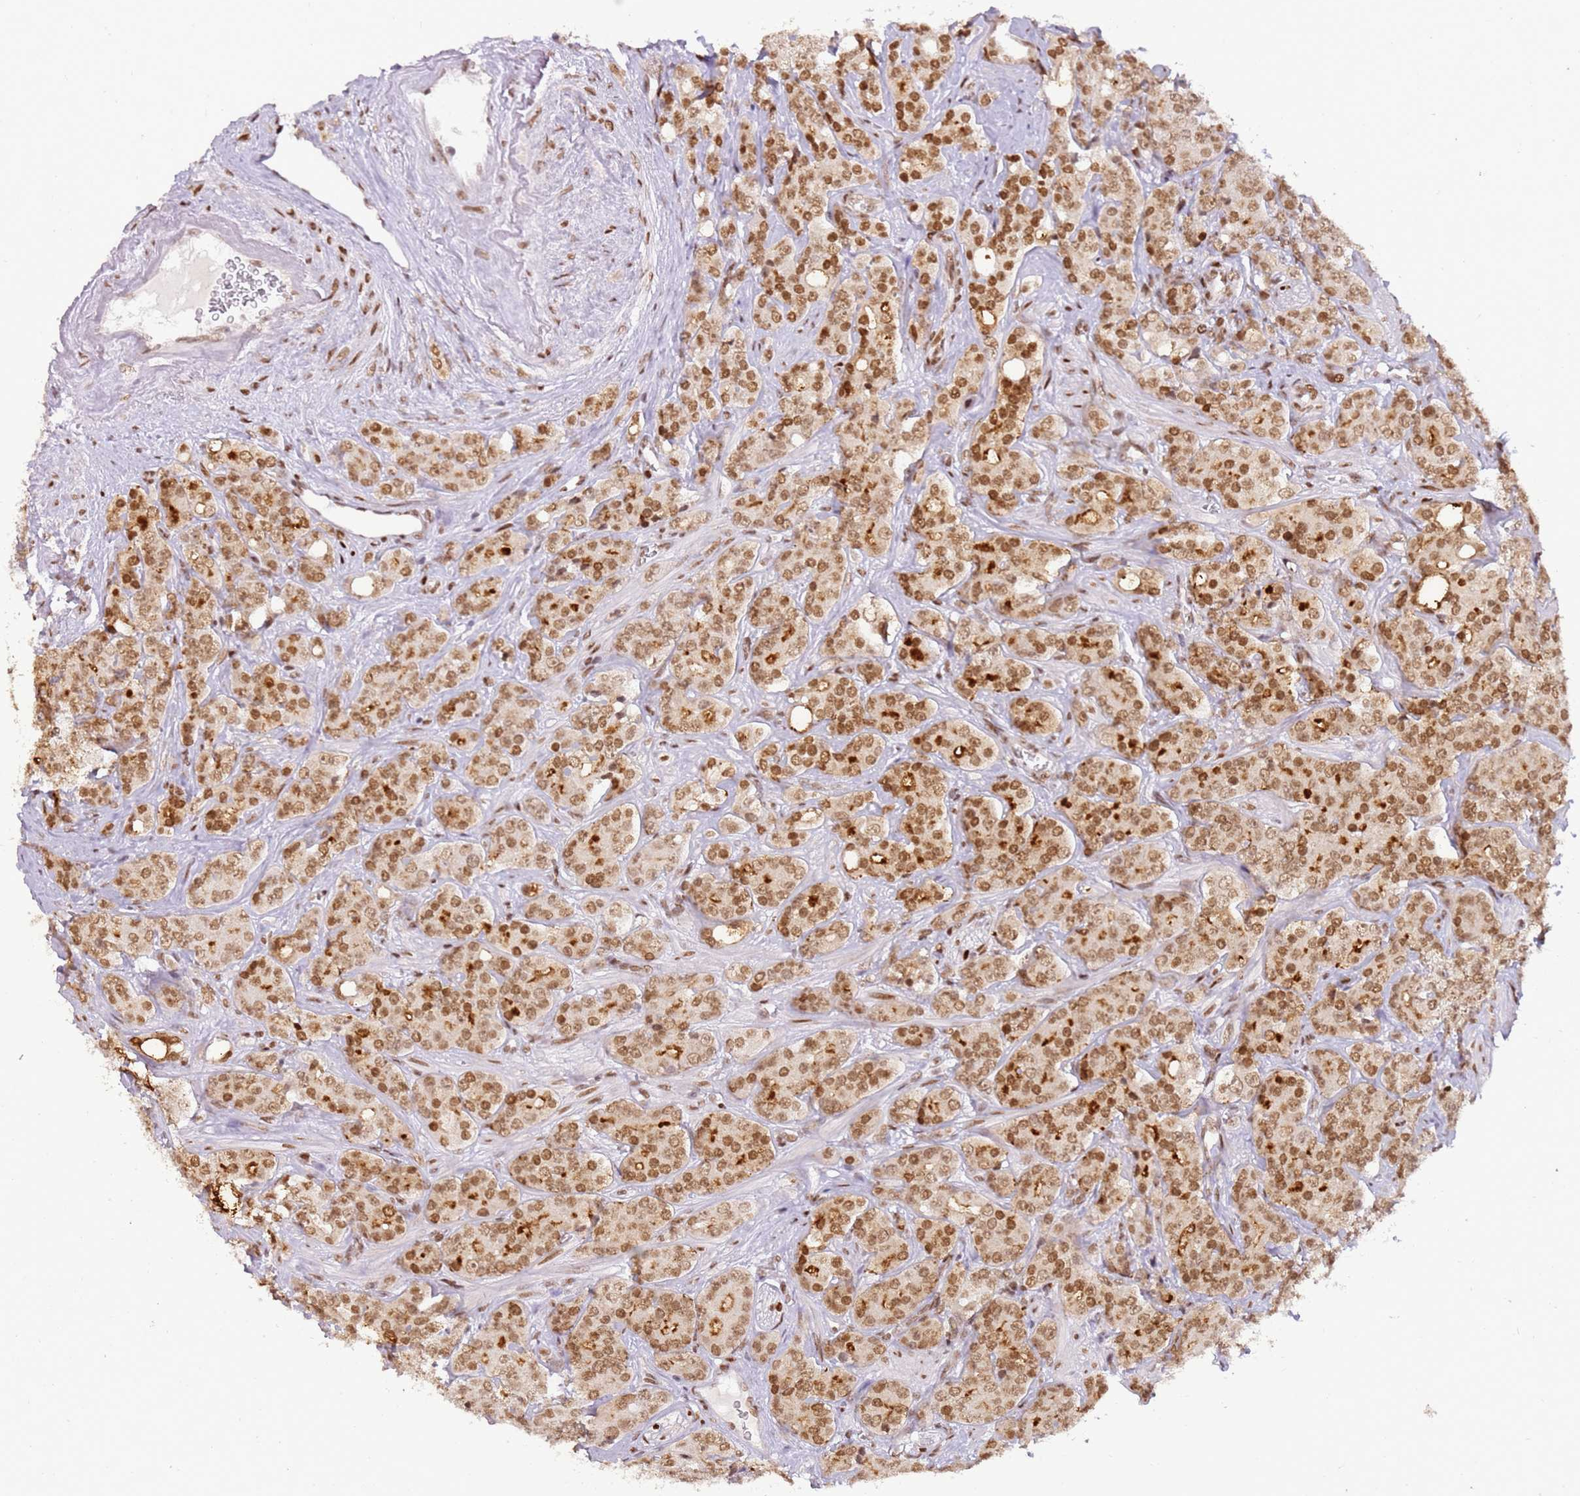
{"staining": {"intensity": "moderate", "quantity": ">75%", "location": "nuclear"}, "tissue": "prostate cancer", "cell_type": "Tumor cells", "image_type": "cancer", "snomed": [{"axis": "morphology", "description": "Adenocarcinoma, High grade"}, {"axis": "topography", "description": "Prostate"}], "caption": "Protein analysis of prostate adenocarcinoma (high-grade) tissue reveals moderate nuclear expression in about >75% of tumor cells.", "gene": "PHC2", "patient": {"sex": "male", "age": 62}}